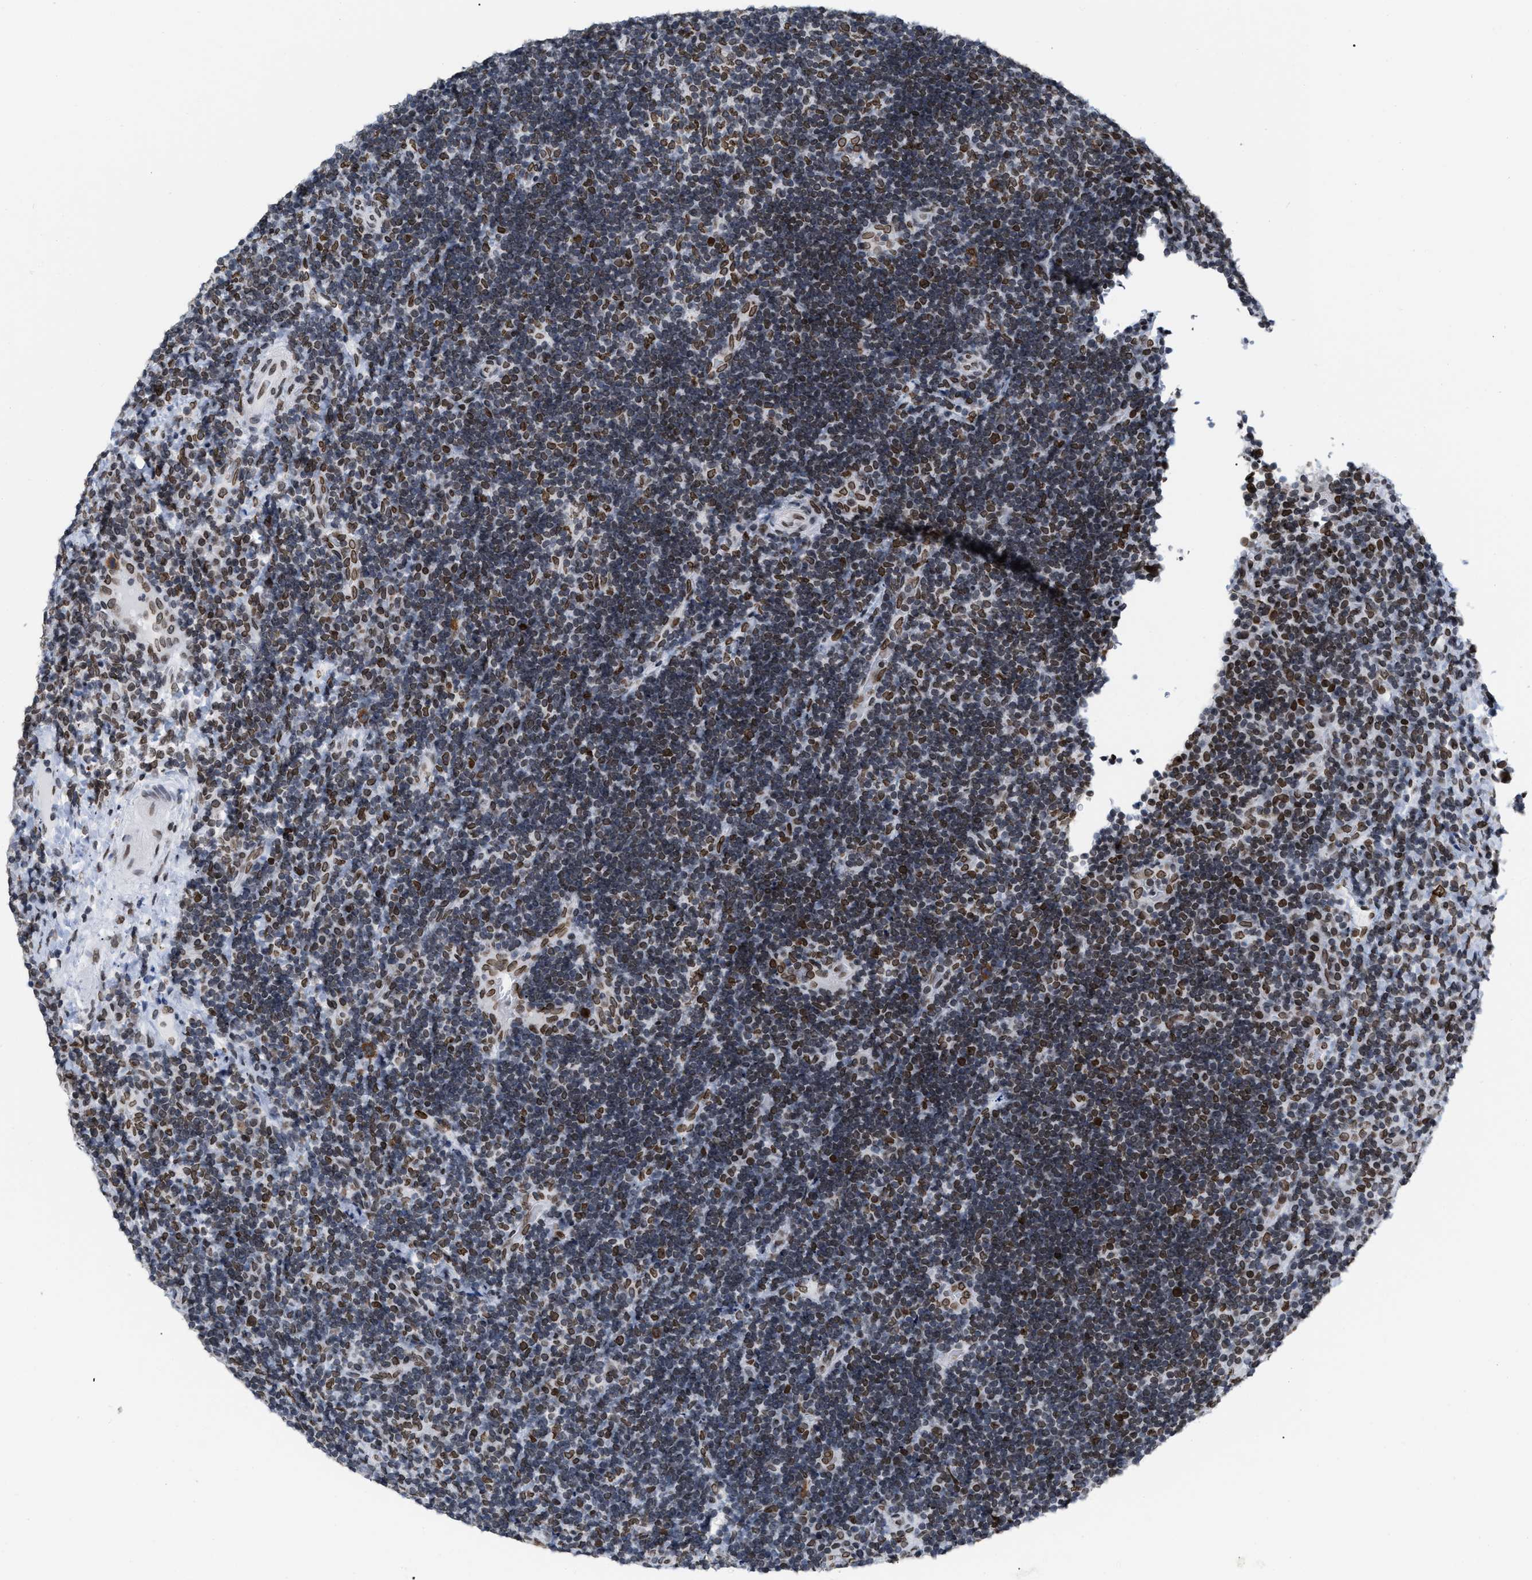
{"staining": {"intensity": "moderate", "quantity": "<25%", "location": "nuclear"}, "tissue": "lymphoma", "cell_type": "Tumor cells", "image_type": "cancer", "snomed": [{"axis": "morphology", "description": "Malignant lymphoma, non-Hodgkin's type, High grade"}, {"axis": "topography", "description": "Tonsil"}], "caption": "Immunohistochemistry (IHC) (DAB (3,3'-diaminobenzidine)) staining of human lymphoma demonstrates moderate nuclear protein staining in about <25% of tumor cells. (Stains: DAB in brown, nuclei in blue, Microscopy: brightfield microscopy at high magnification).", "gene": "TPR", "patient": {"sex": "female", "age": 36}}